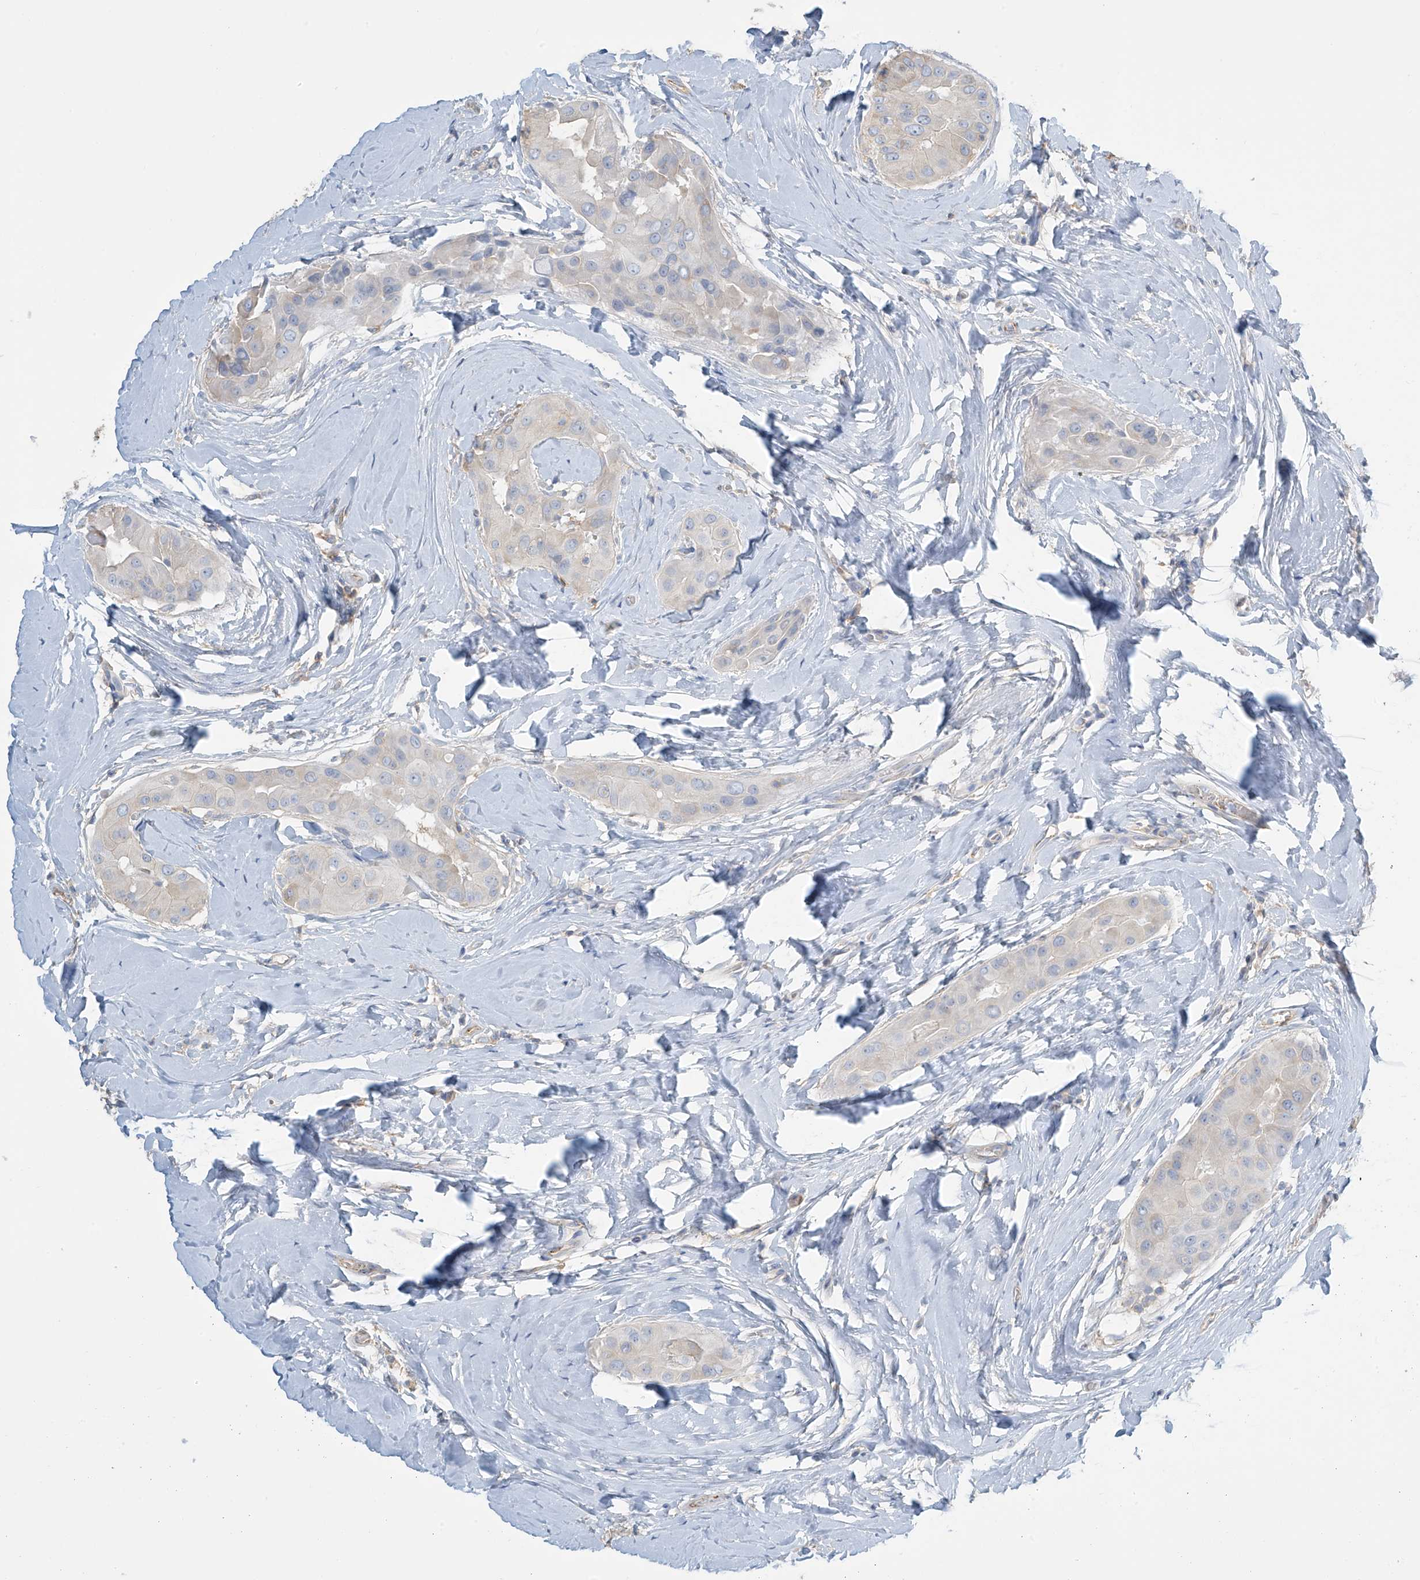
{"staining": {"intensity": "negative", "quantity": "none", "location": "none"}, "tissue": "thyroid cancer", "cell_type": "Tumor cells", "image_type": "cancer", "snomed": [{"axis": "morphology", "description": "Papillary adenocarcinoma, NOS"}, {"axis": "topography", "description": "Thyroid gland"}], "caption": "Human thyroid papillary adenocarcinoma stained for a protein using immunohistochemistry (IHC) displays no positivity in tumor cells.", "gene": "ZNF846", "patient": {"sex": "male", "age": 33}}